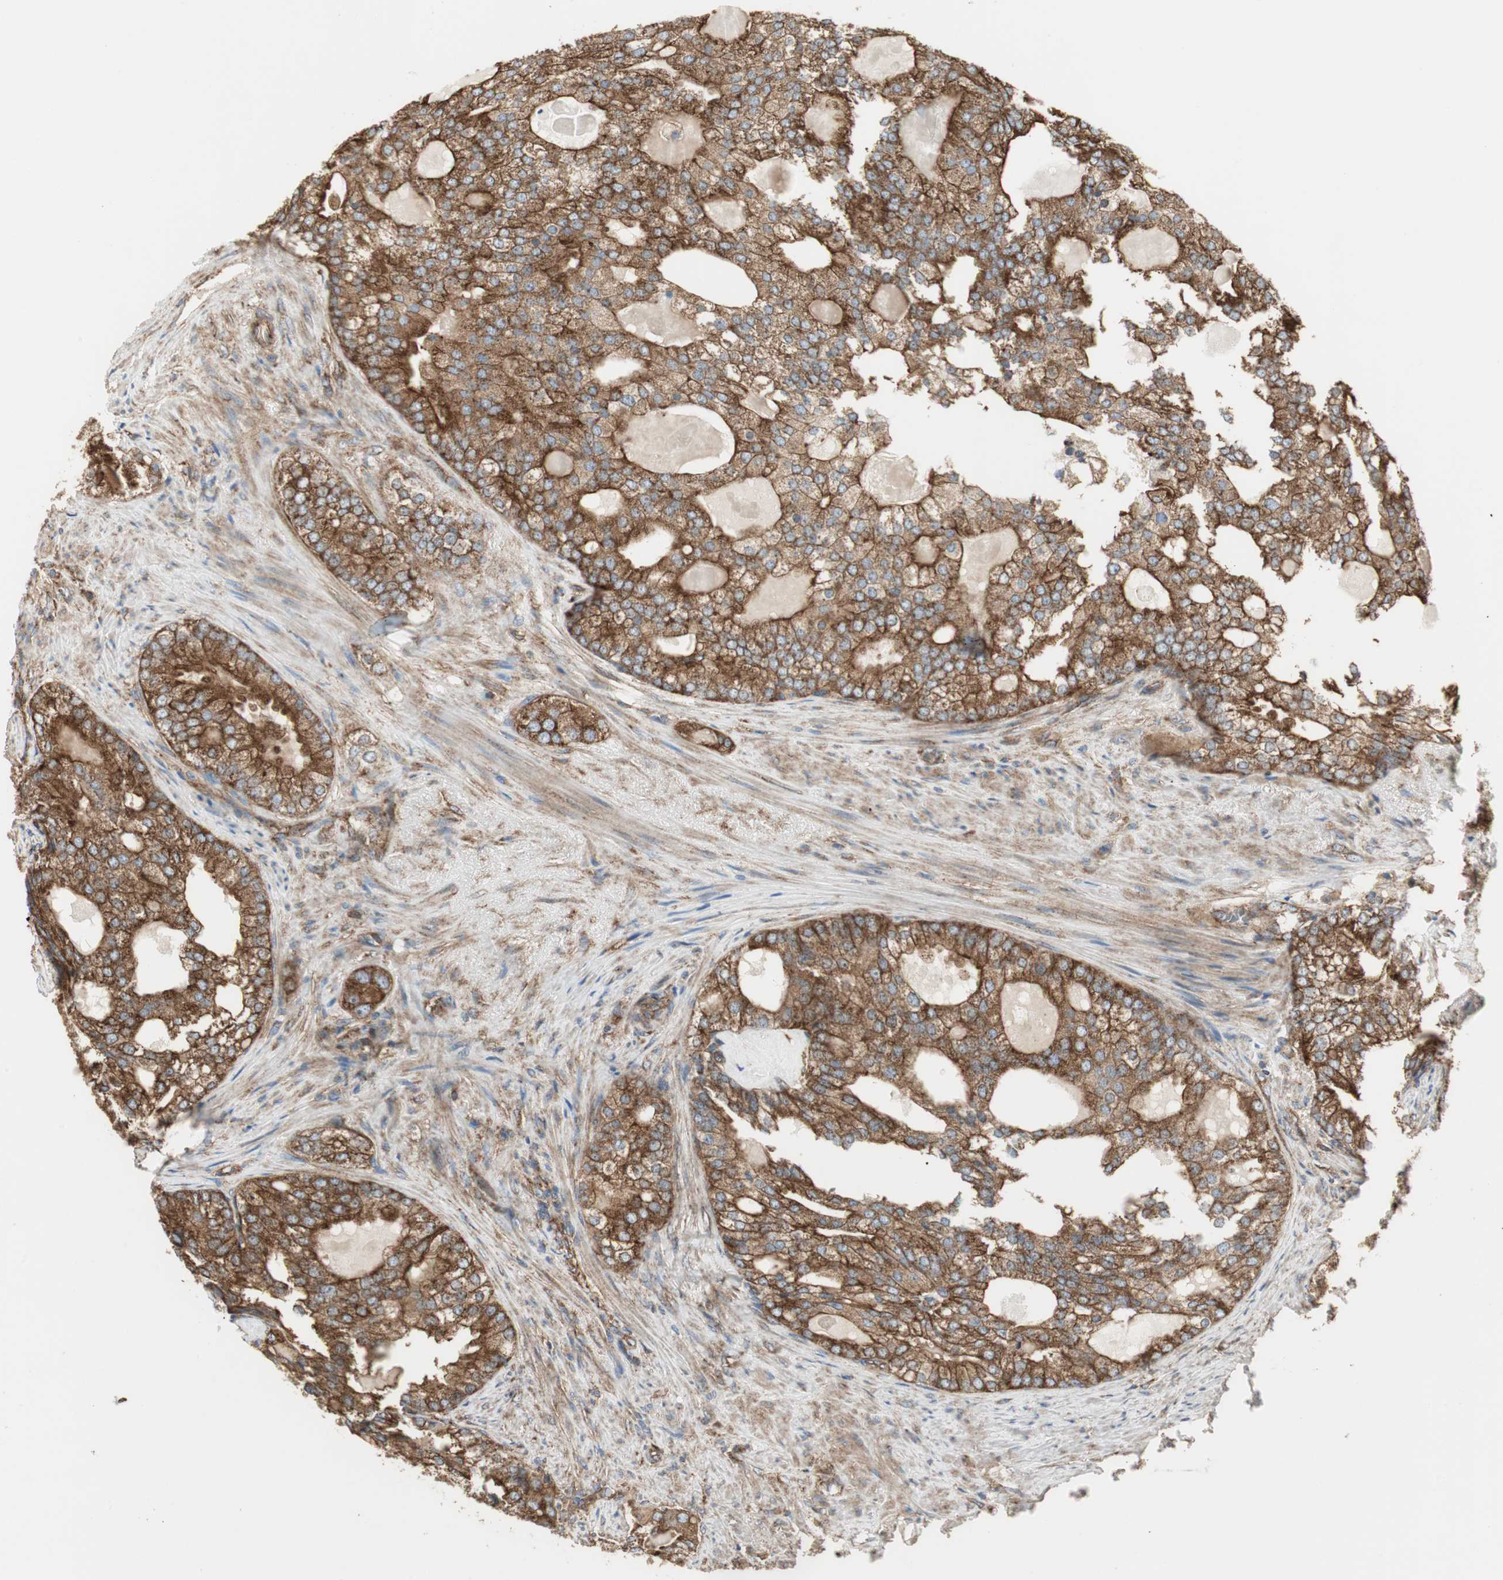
{"staining": {"intensity": "strong", "quantity": ">75%", "location": "cytoplasmic/membranous"}, "tissue": "prostate cancer", "cell_type": "Tumor cells", "image_type": "cancer", "snomed": [{"axis": "morphology", "description": "Adenocarcinoma, High grade"}, {"axis": "topography", "description": "Prostate"}], "caption": "The histopathology image reveals a brown stain indicating the presence of a protein in the cytoplasmic/membranous of tumor cells in prostate adenocarcinoma (high-grade).", "gene": "H6PD", "patient": {"sex": "male", "age": 66}}